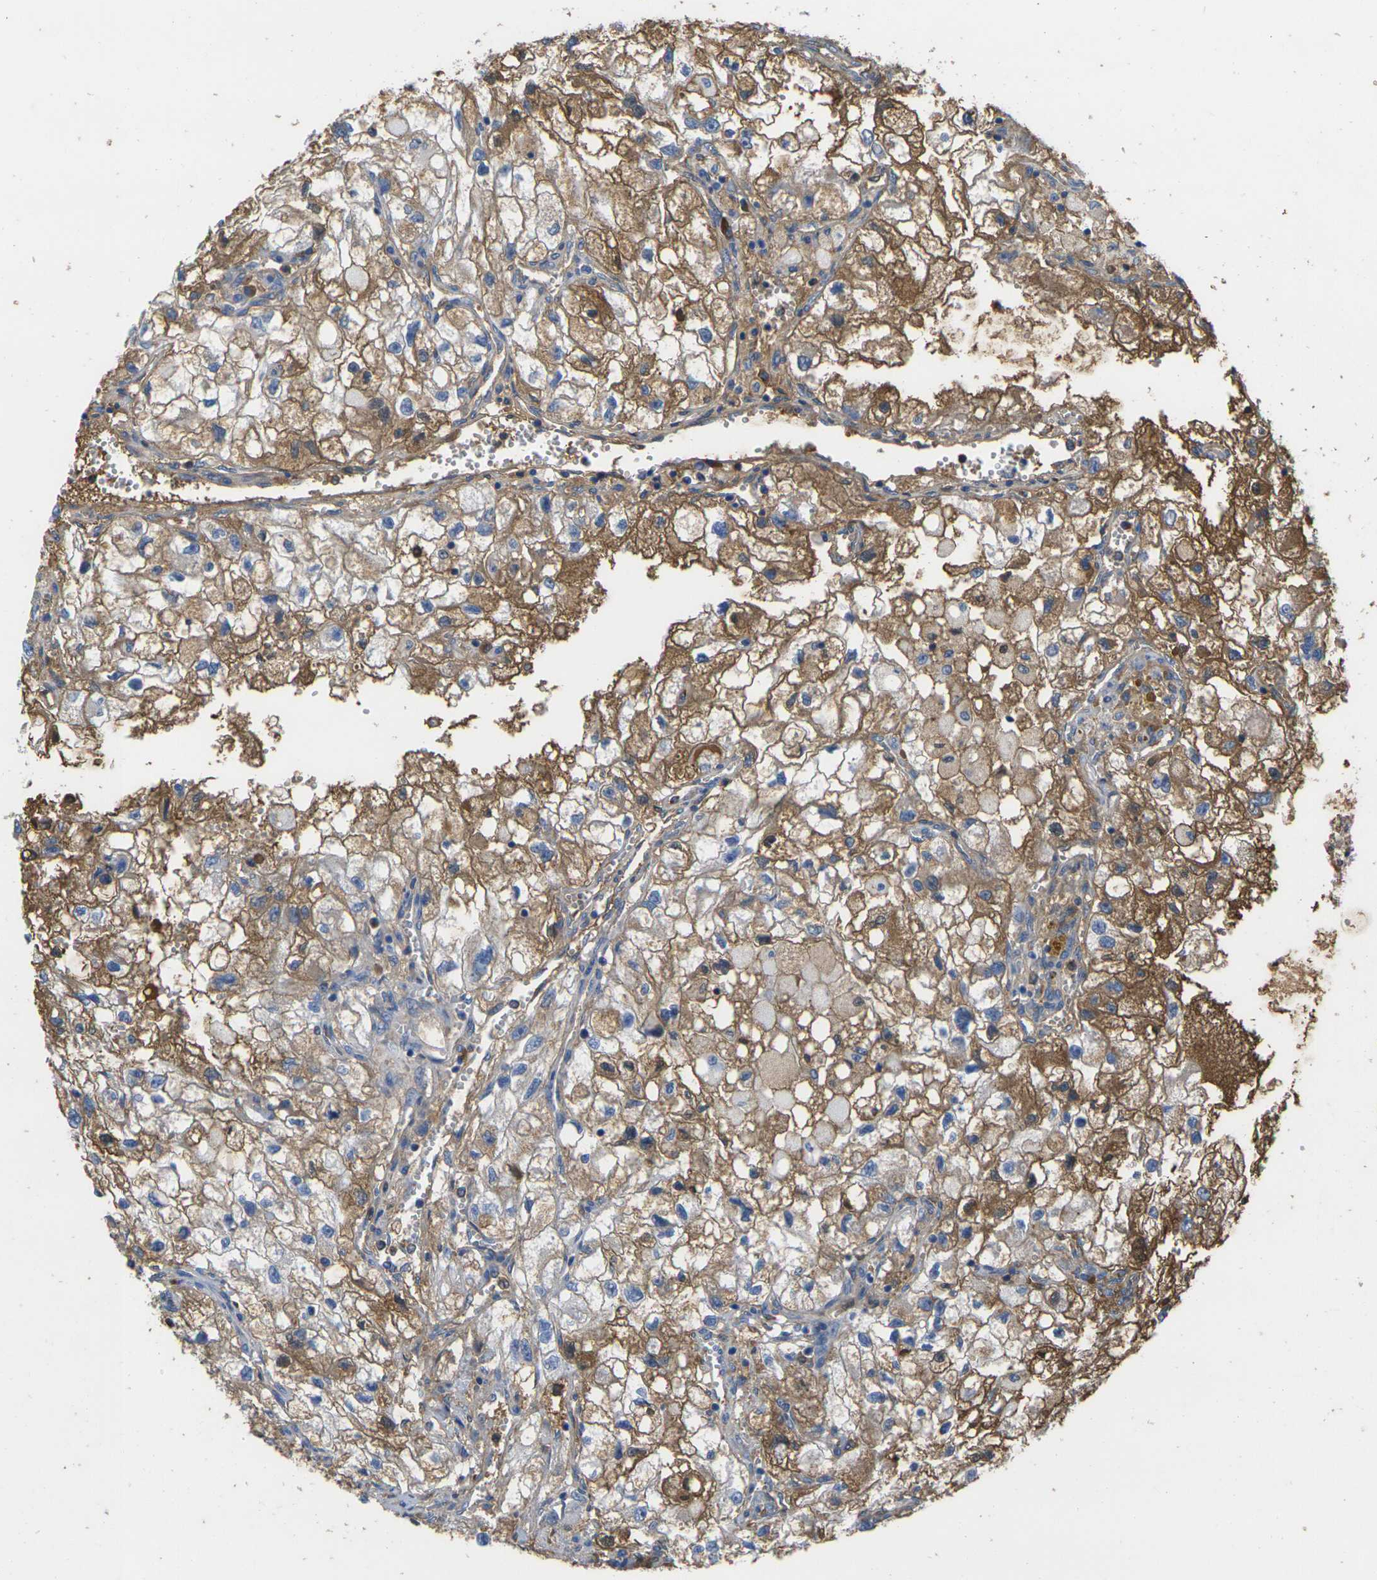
{"staining": {"intensity": "moderate", "quantity": "25%-75%", "location": "cytoplasmic/membranous"}, "tissue": "renal cancer", "cell_type": "Tumor cells", "image_type": "cancer", "snomed": [{"axis": "morphology", "description": "Adenocarcinoma, NOS"}, {"axis": "topography", "description": "Kidney"}], "caption": "IHC of human renal cancer shows medium levels of moderate cytoplasmic/membranous positivity in about 25%-75% of tumor cells.", "gene": "GREM2", "patient": {"sex": "female", "age": 70}}